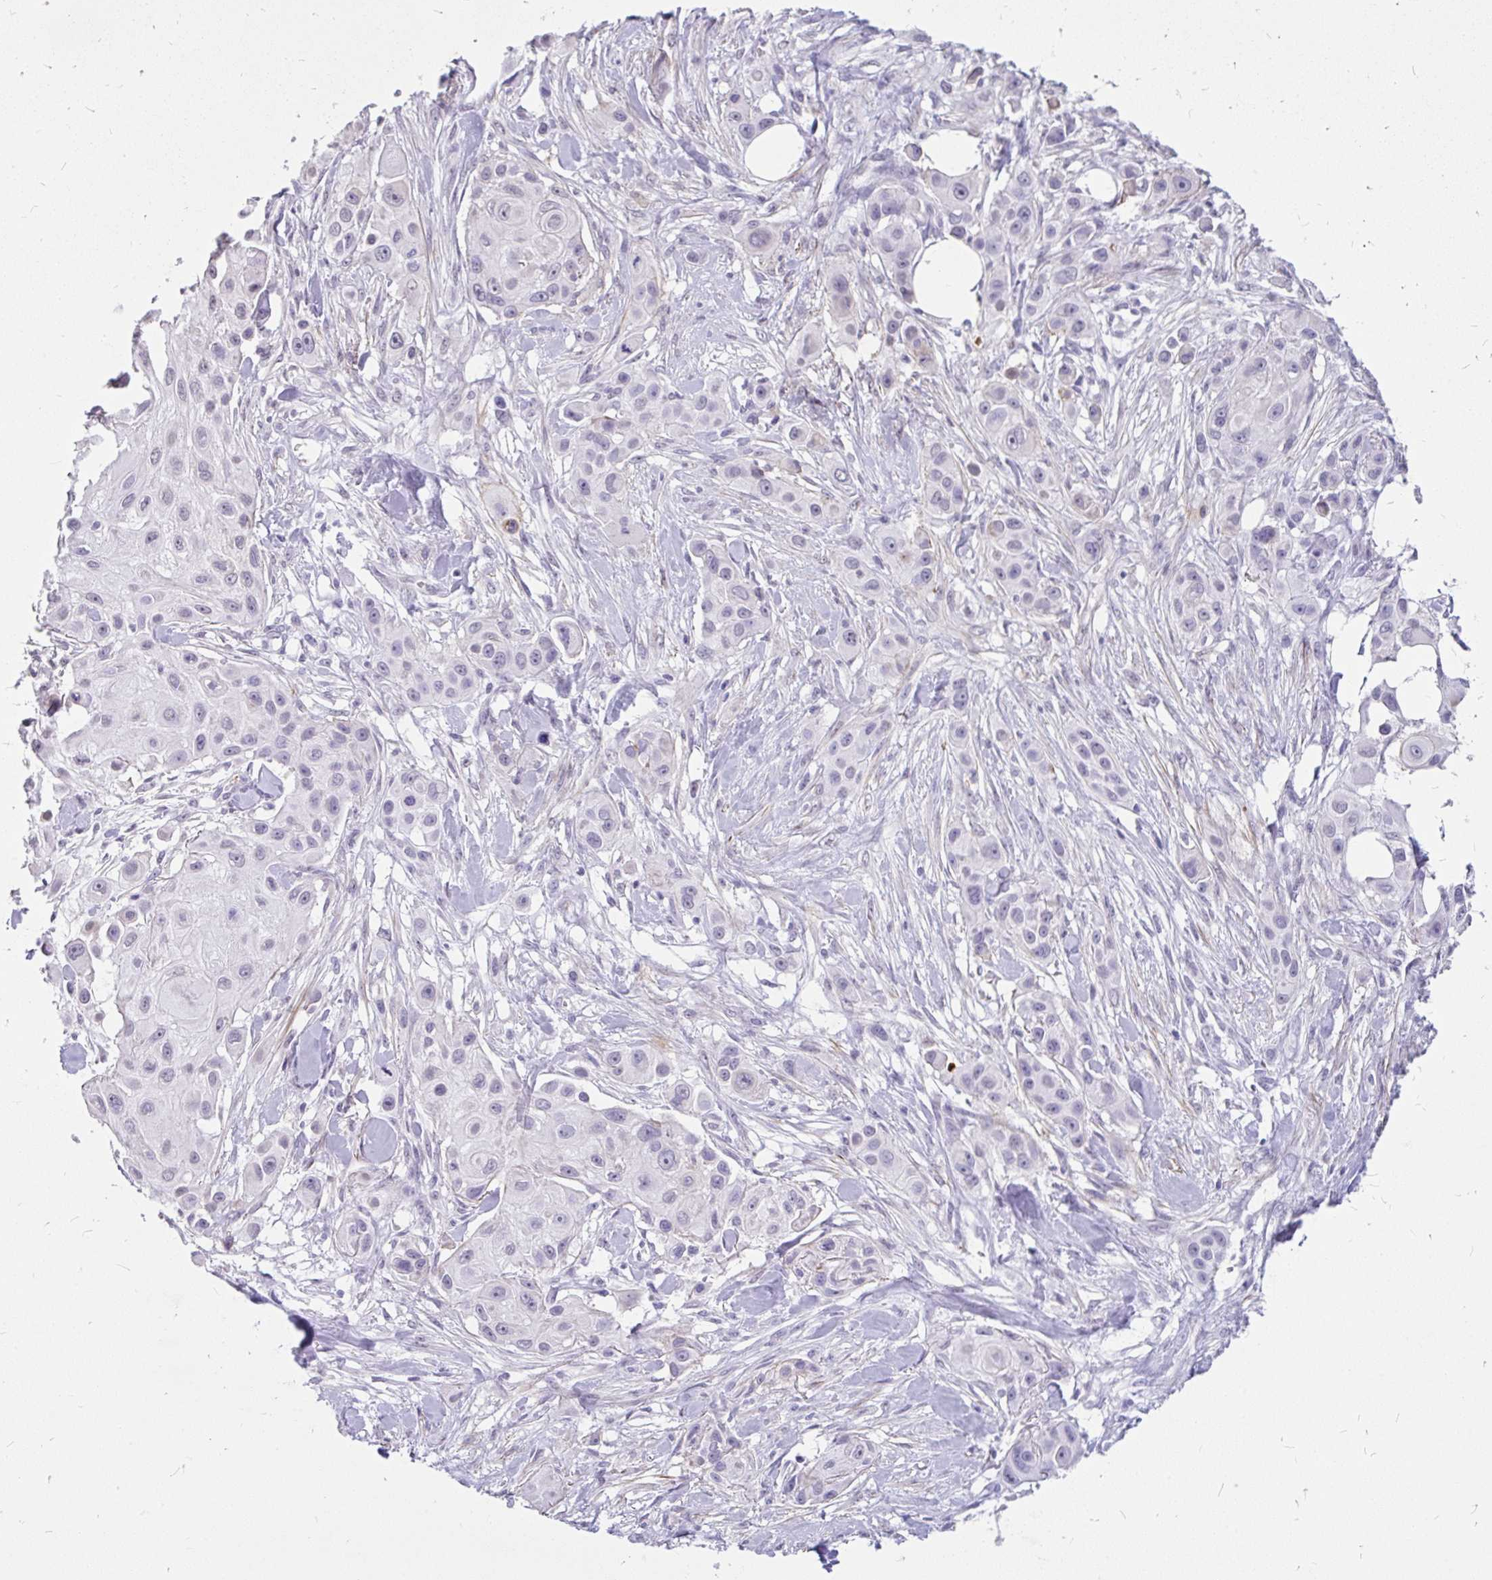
{"staining": {"intensity": "negative", "quantity": "none", "location": "none"}, "tissue": "skin cancer", "cell_type": "Tumor cells", "image_type": "cancer", "snomed": [{"axis": "morphology", "description": "Squamous cell carcinoma, NOS"}, {"axis": "topography", "description": "Skin"}], "caption": "Immunohistochemistry (IHC) micrograph of skin cancer stained for a protein (brown), which shows no staining in tumor cells.", "gene": "EML5", "patient": {"sex": "male", "age": 63}}